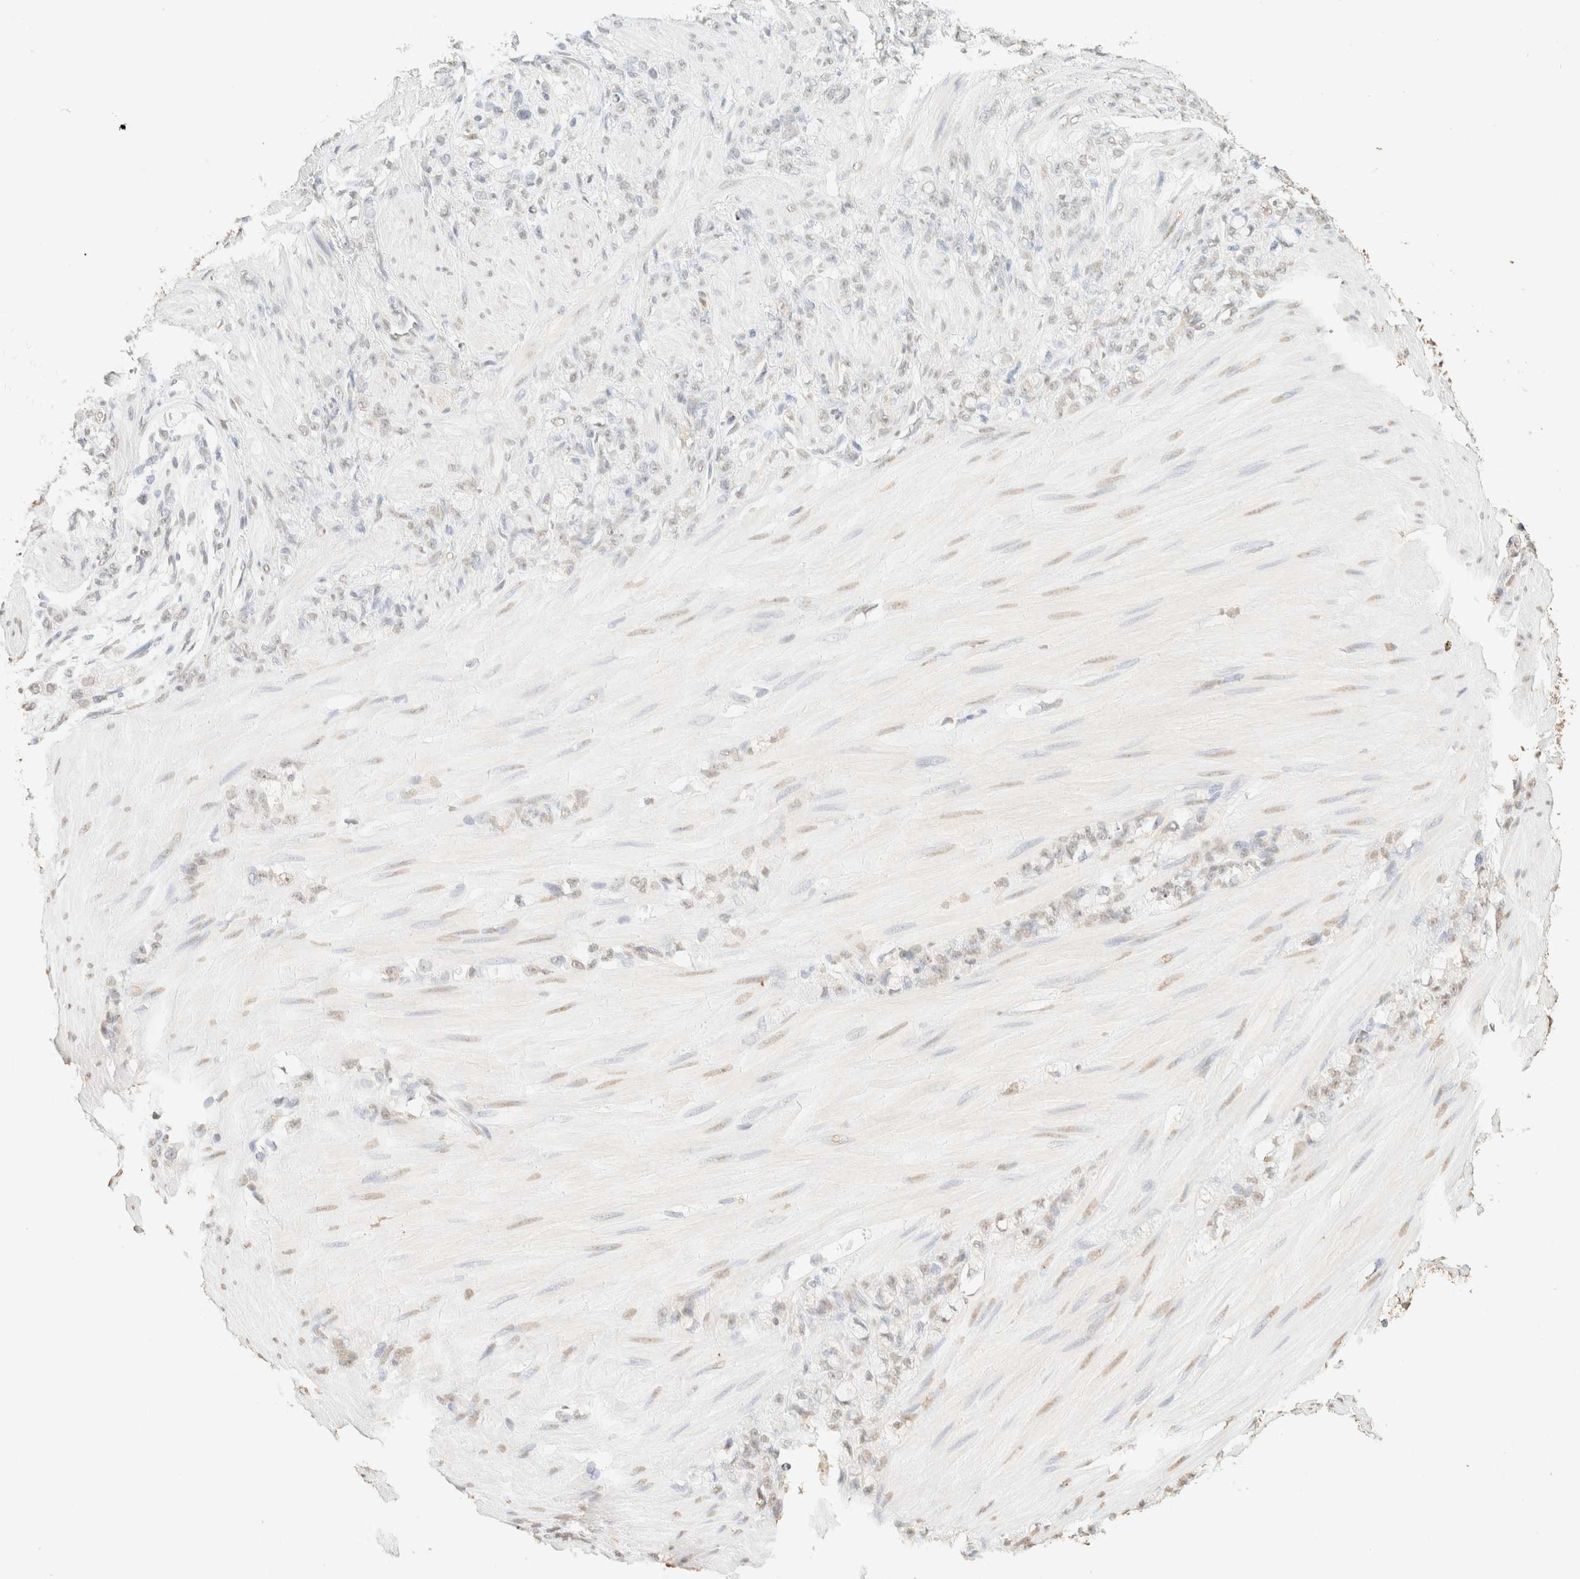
{"staining": {"intensity": "negative", "quantity": "none", "location": "none"}, "tissue": "stomach cancer", "cell_type": "Tumor cells", "image_type": "cancer", "snomed": [{"axis": "morphology", "description": "Adenocarcinoma, NOS"}, {"axis": "topography", "description": "Stomach"}], "caption": "IHC of human stomach adenocarcinoma demonstrates no expression in tumor cells.", "gene": "S100A13", "patient": {"sex": "male", "age": 82}}